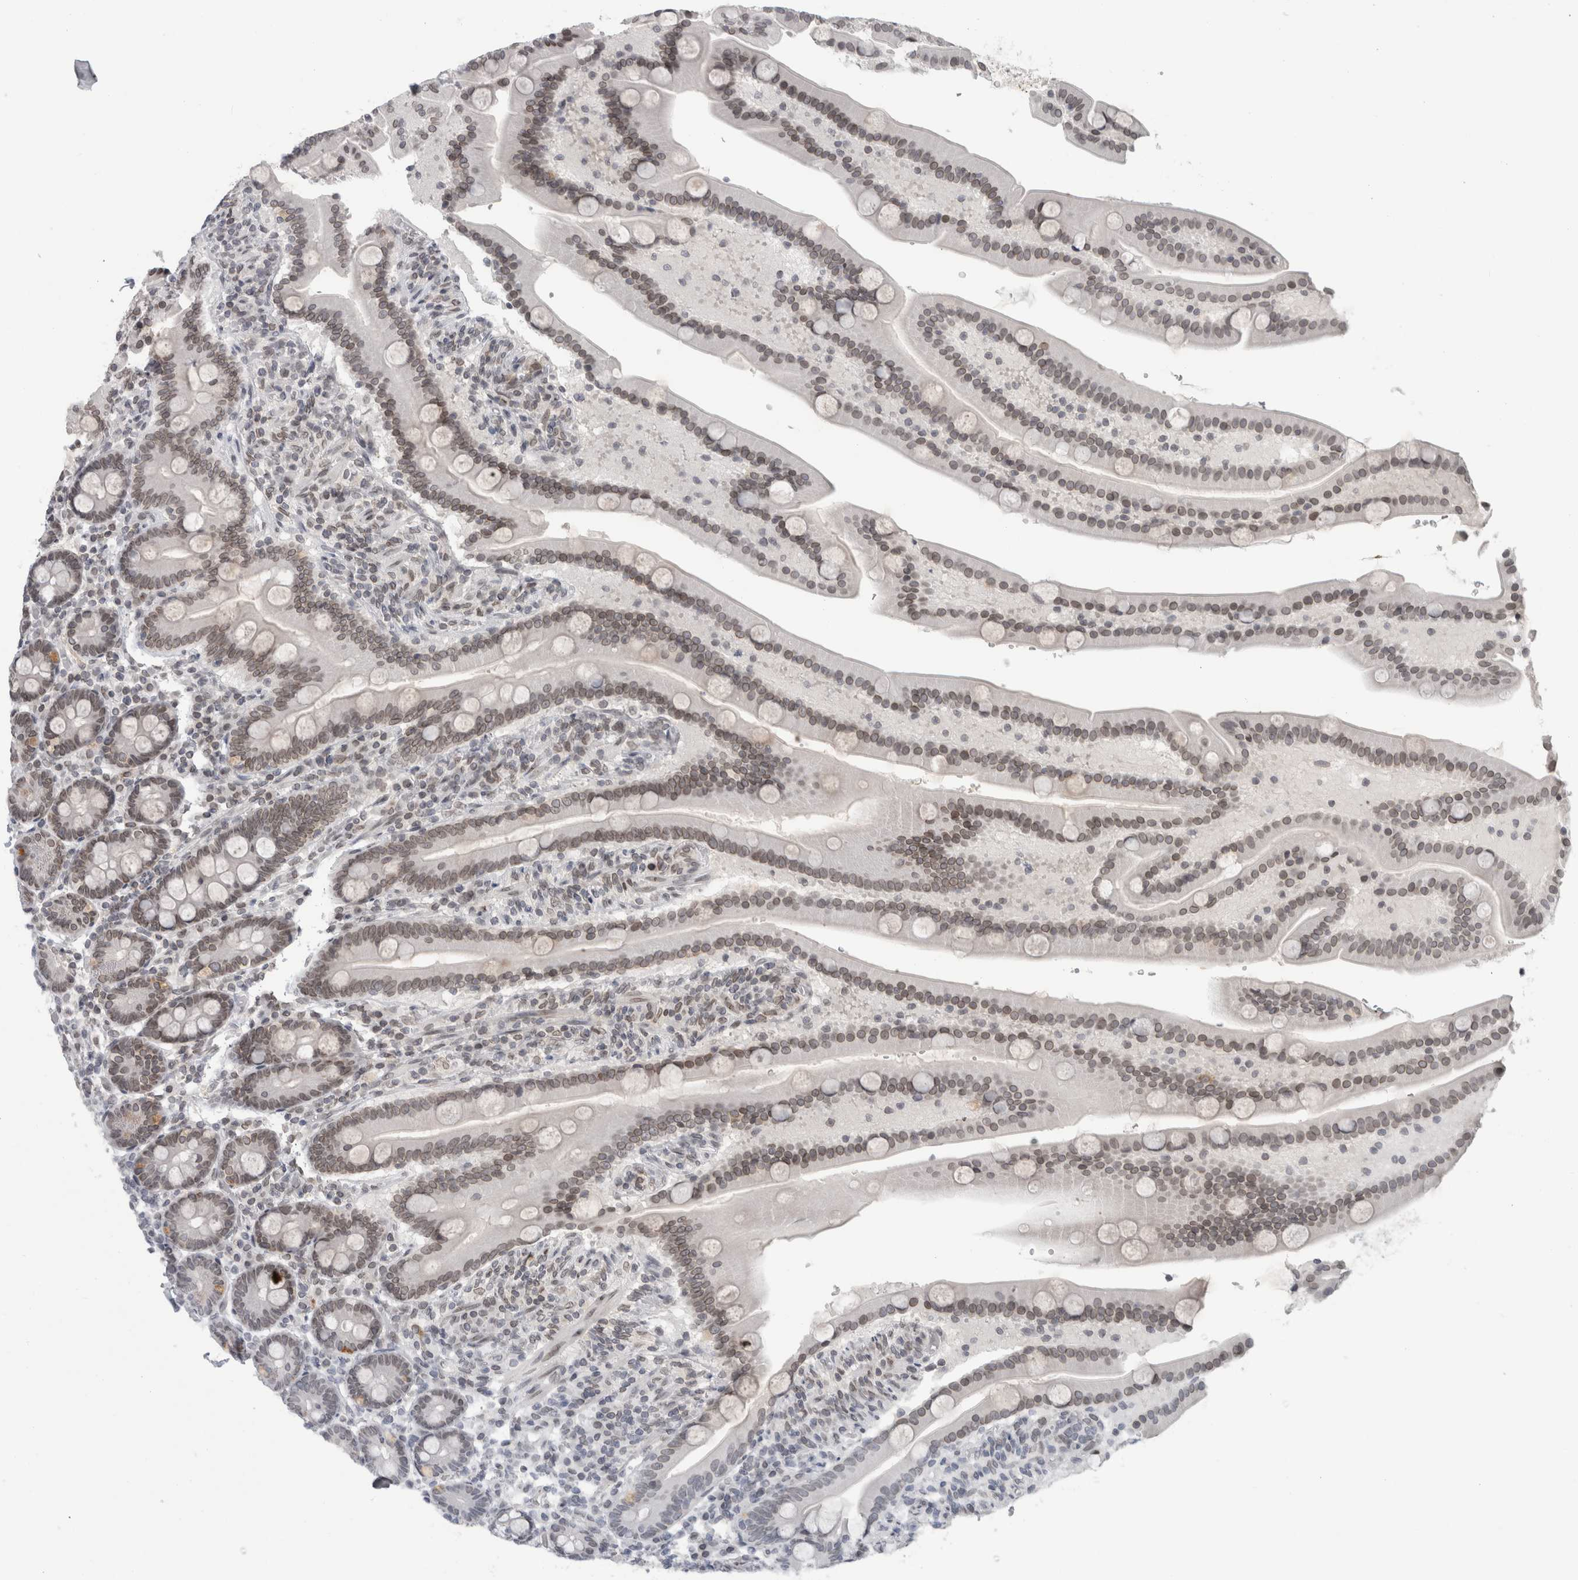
{"staining": {"intensity": "weak", "quantity": ">75%", "location": "cytoplasmic/membranous,nuclear"}, "tissue": "duodenum", "cell_type": "Glandular cells", "image_type": "normal", "snomed": [{"axis": "morphology", "description": "Normal tissue, NOS"}, {"axis": "topography", "description": "Duodenum"}], "caption": "Duodenum stained with DAB (3,3'-diaminobenzidine) IHC shows low levels of weak cytoplasmic/membranous,nuclear staining in approximately >75% of glandular cells.", "gene": "ZNF770", "patient": {"sex": "male", "age": 54}}